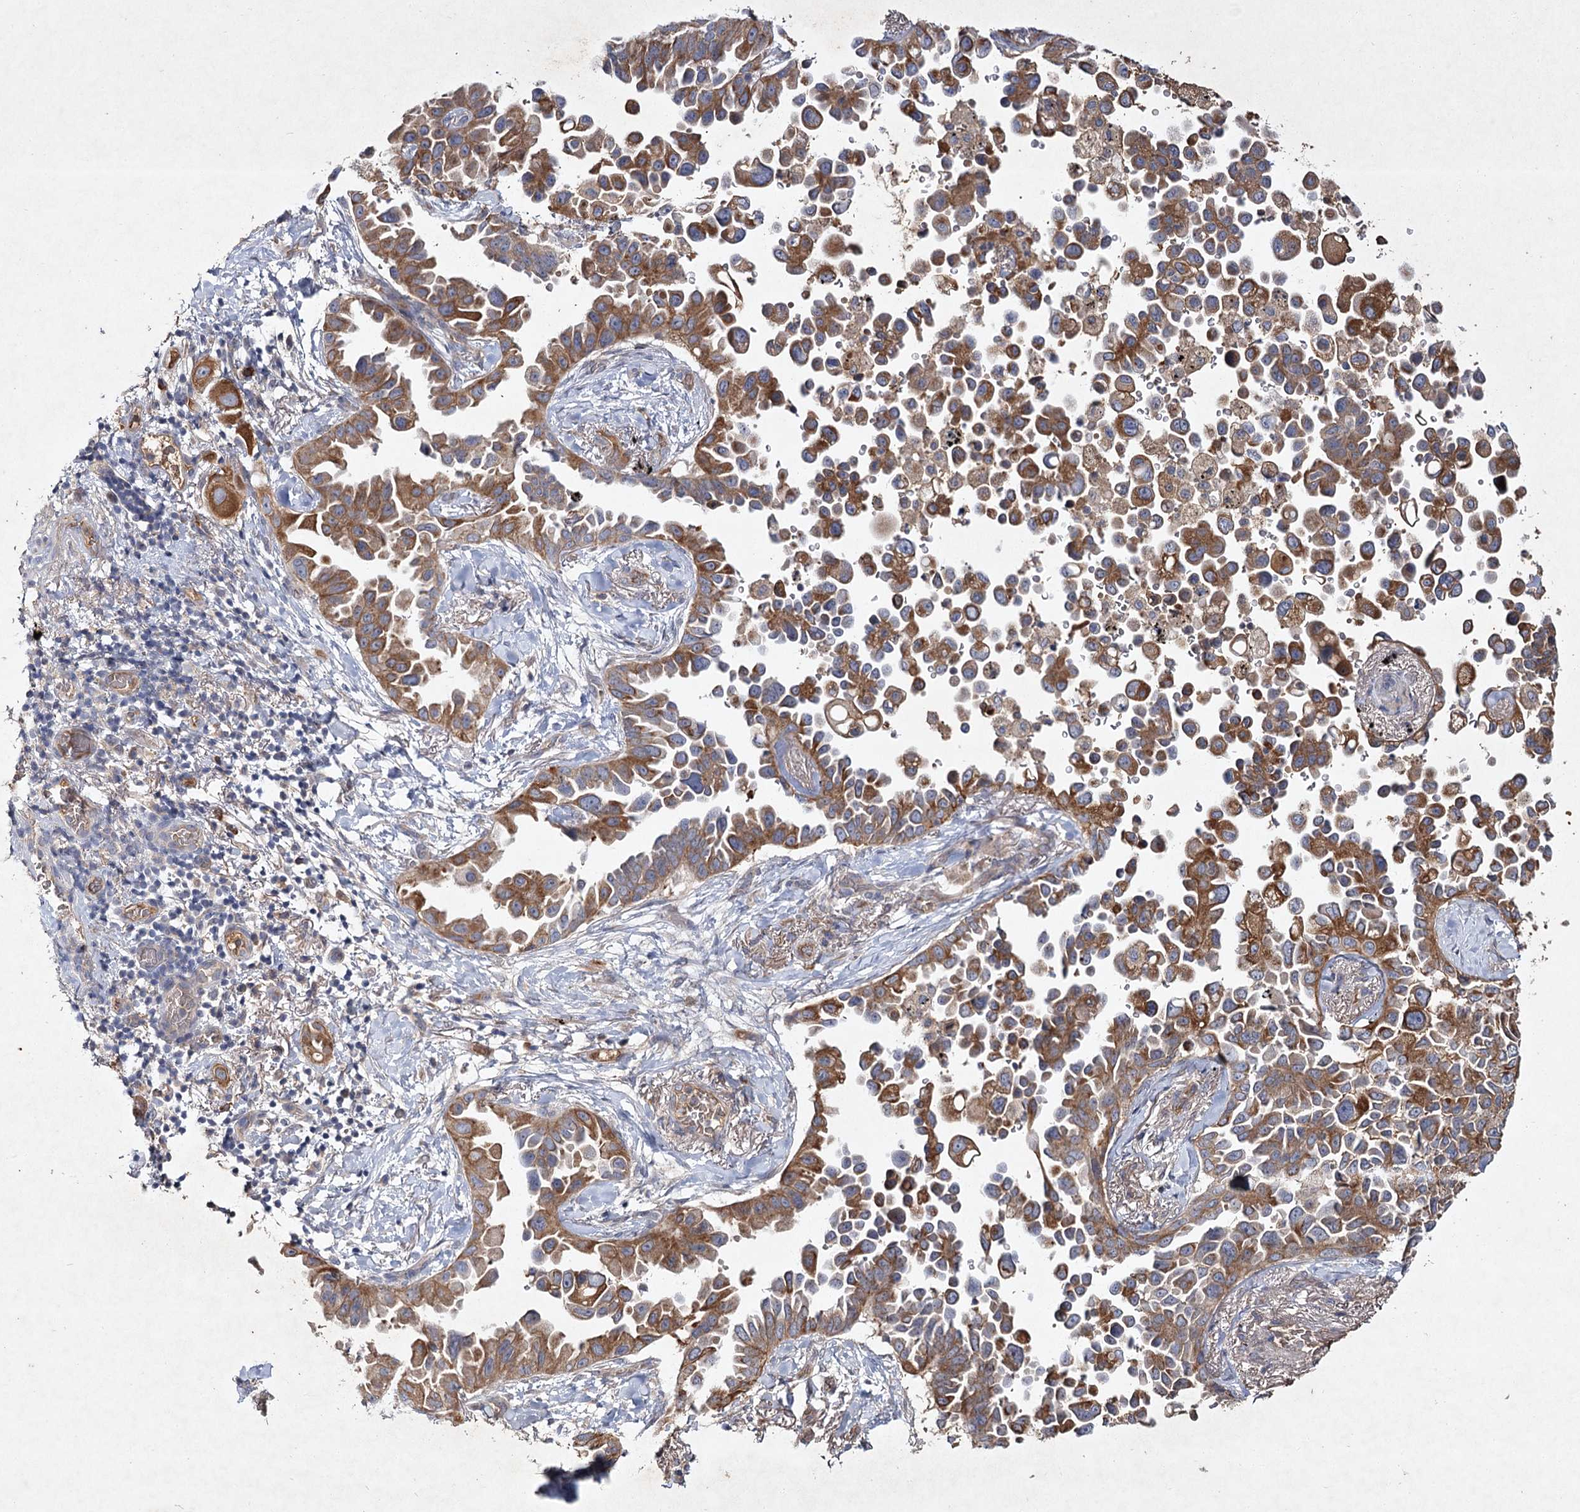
{"staining": {"intensity": "moderate", "quantity": ">75%", "location": "cytoplasmic/membranous"}, "tissue": "lung cancer", "cell_type": "Tumor cells", "image_type": "cancer", "snomed": [{"axis": "morphology", "description": "Adenocarcinoma, NOS"}, {"axis": "topography", "description": "Lung"}], "caption": "Lung adenocarcinoma stained with DAB immunohistochemistry (IHC) reveals medium levels of moderate cytoplasmic/membranous positivity in about >75% of tumor cells.", "gene": "MFN1", "patient": {"sex": "female", "age": 67}}